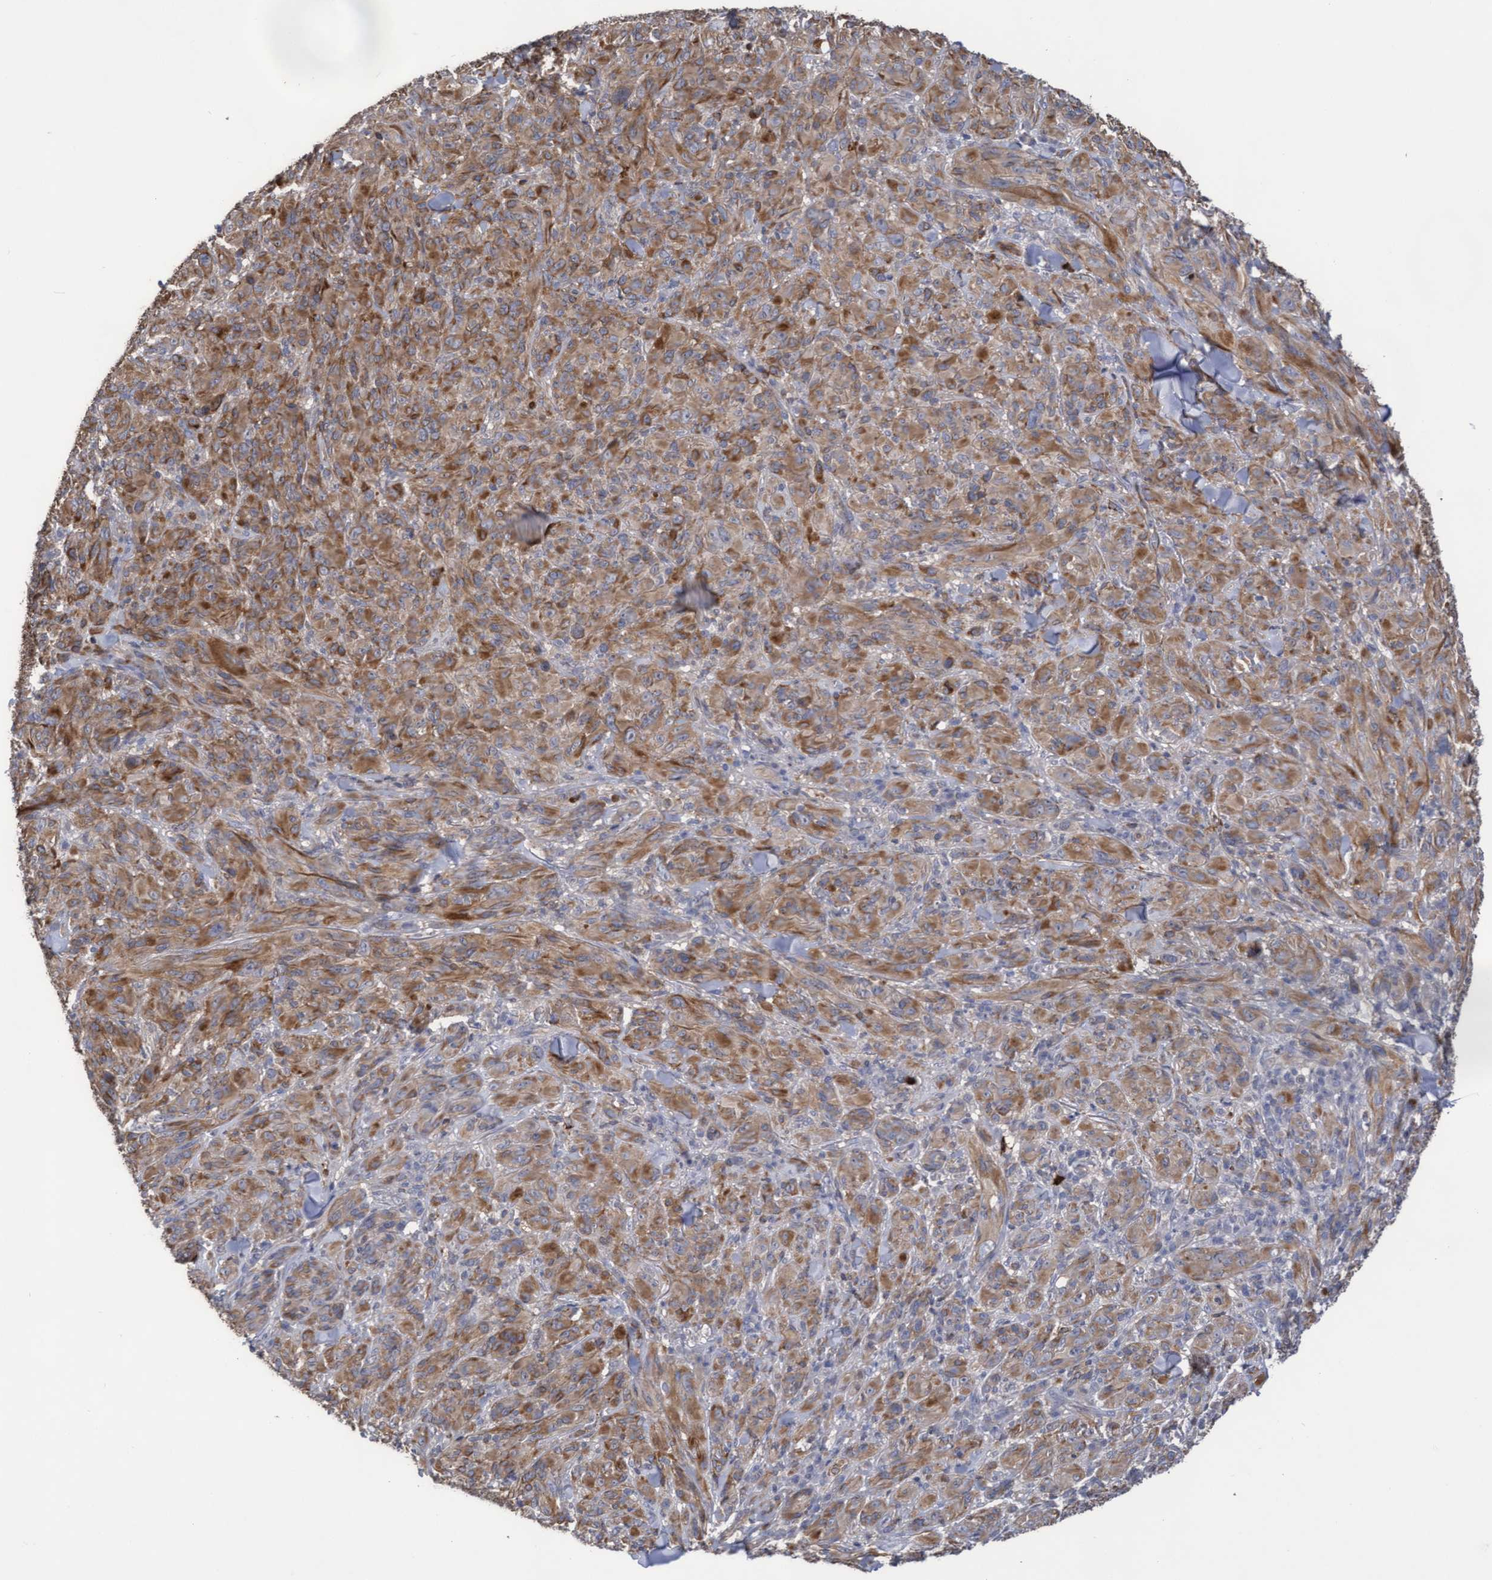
{"staining": {"intensity": "moderate", "quantity": ">75%", "location": "cytoplasmic/membranous"}, "tissue": "melanoma", "cell_type": "Tumor cells", "image_type": "cancer", "snomed": [{"axis": "morphology", "description": "Malignant melanoma, NOS"}, {"axis": "topography", "description": "Skin of head"}], "caption": "Immunohistochemical staining of human malignant melanoma shows moderate cytoplasmic/membranous protein staining in about >75% of tumor cells.", "gene": "KRT24", "patient": {"sex": "male", "age": 96}}